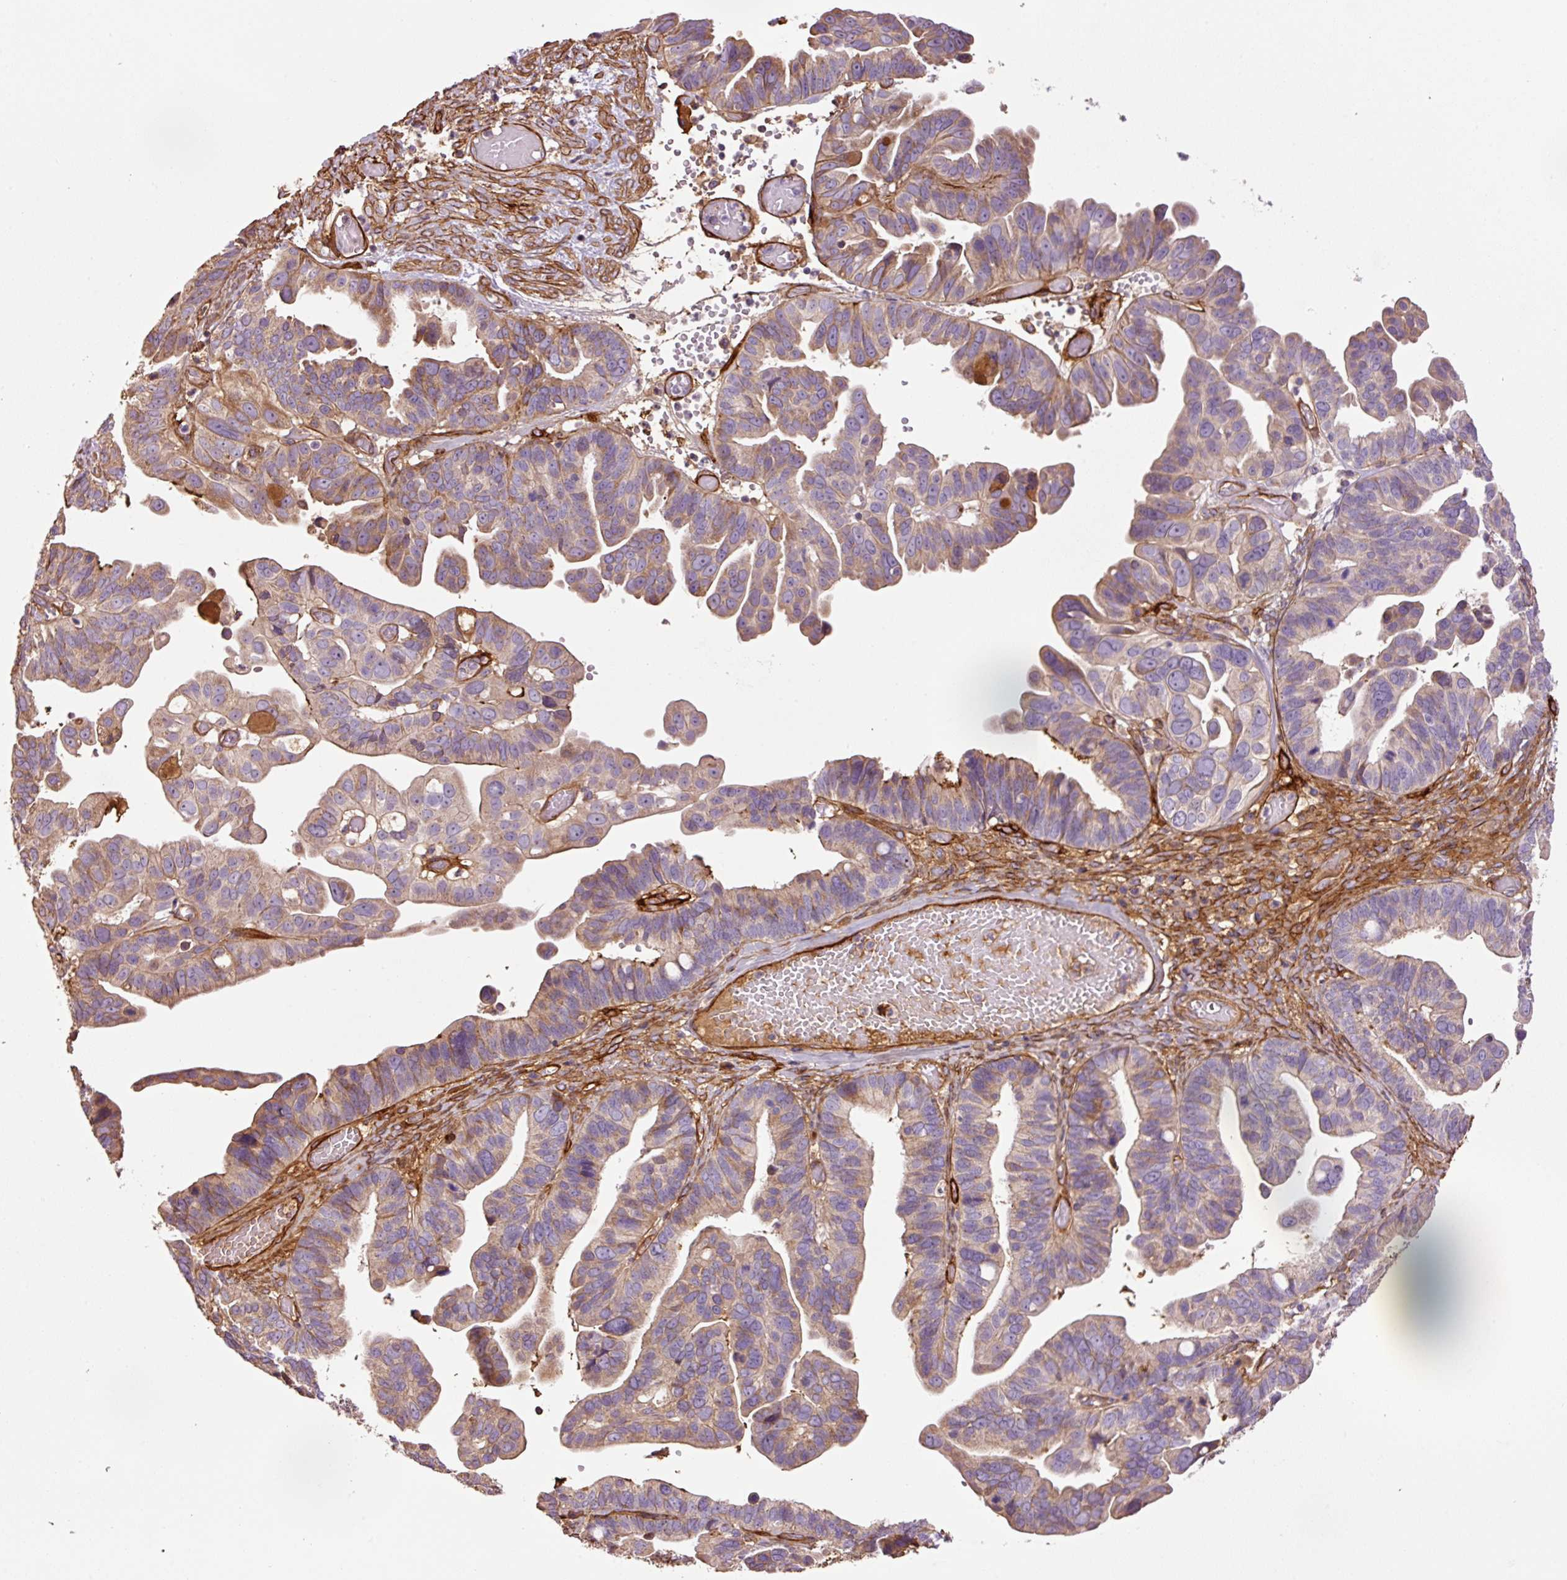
{"staining": {"intensity": "weak", "quantity": "25%-75%", "location": "cytoplasmic/membranous"}, "tissue": "ovarian cancer", "cell_type": "Tumor cells", "image_type": "cancer", "snomed": [{"axis": "morphology", "description": "Cystadenocarcinoma, serous, NOS"}, {"axis": "topography", "description": "Ovary"}], "caption": "Human ovarian serous cystadenocarcinoma stained with a protein marker demonstrates weak staining in tumor cells.", "gene": "NID2", "patient": {"sex": "female", "age": 56}}